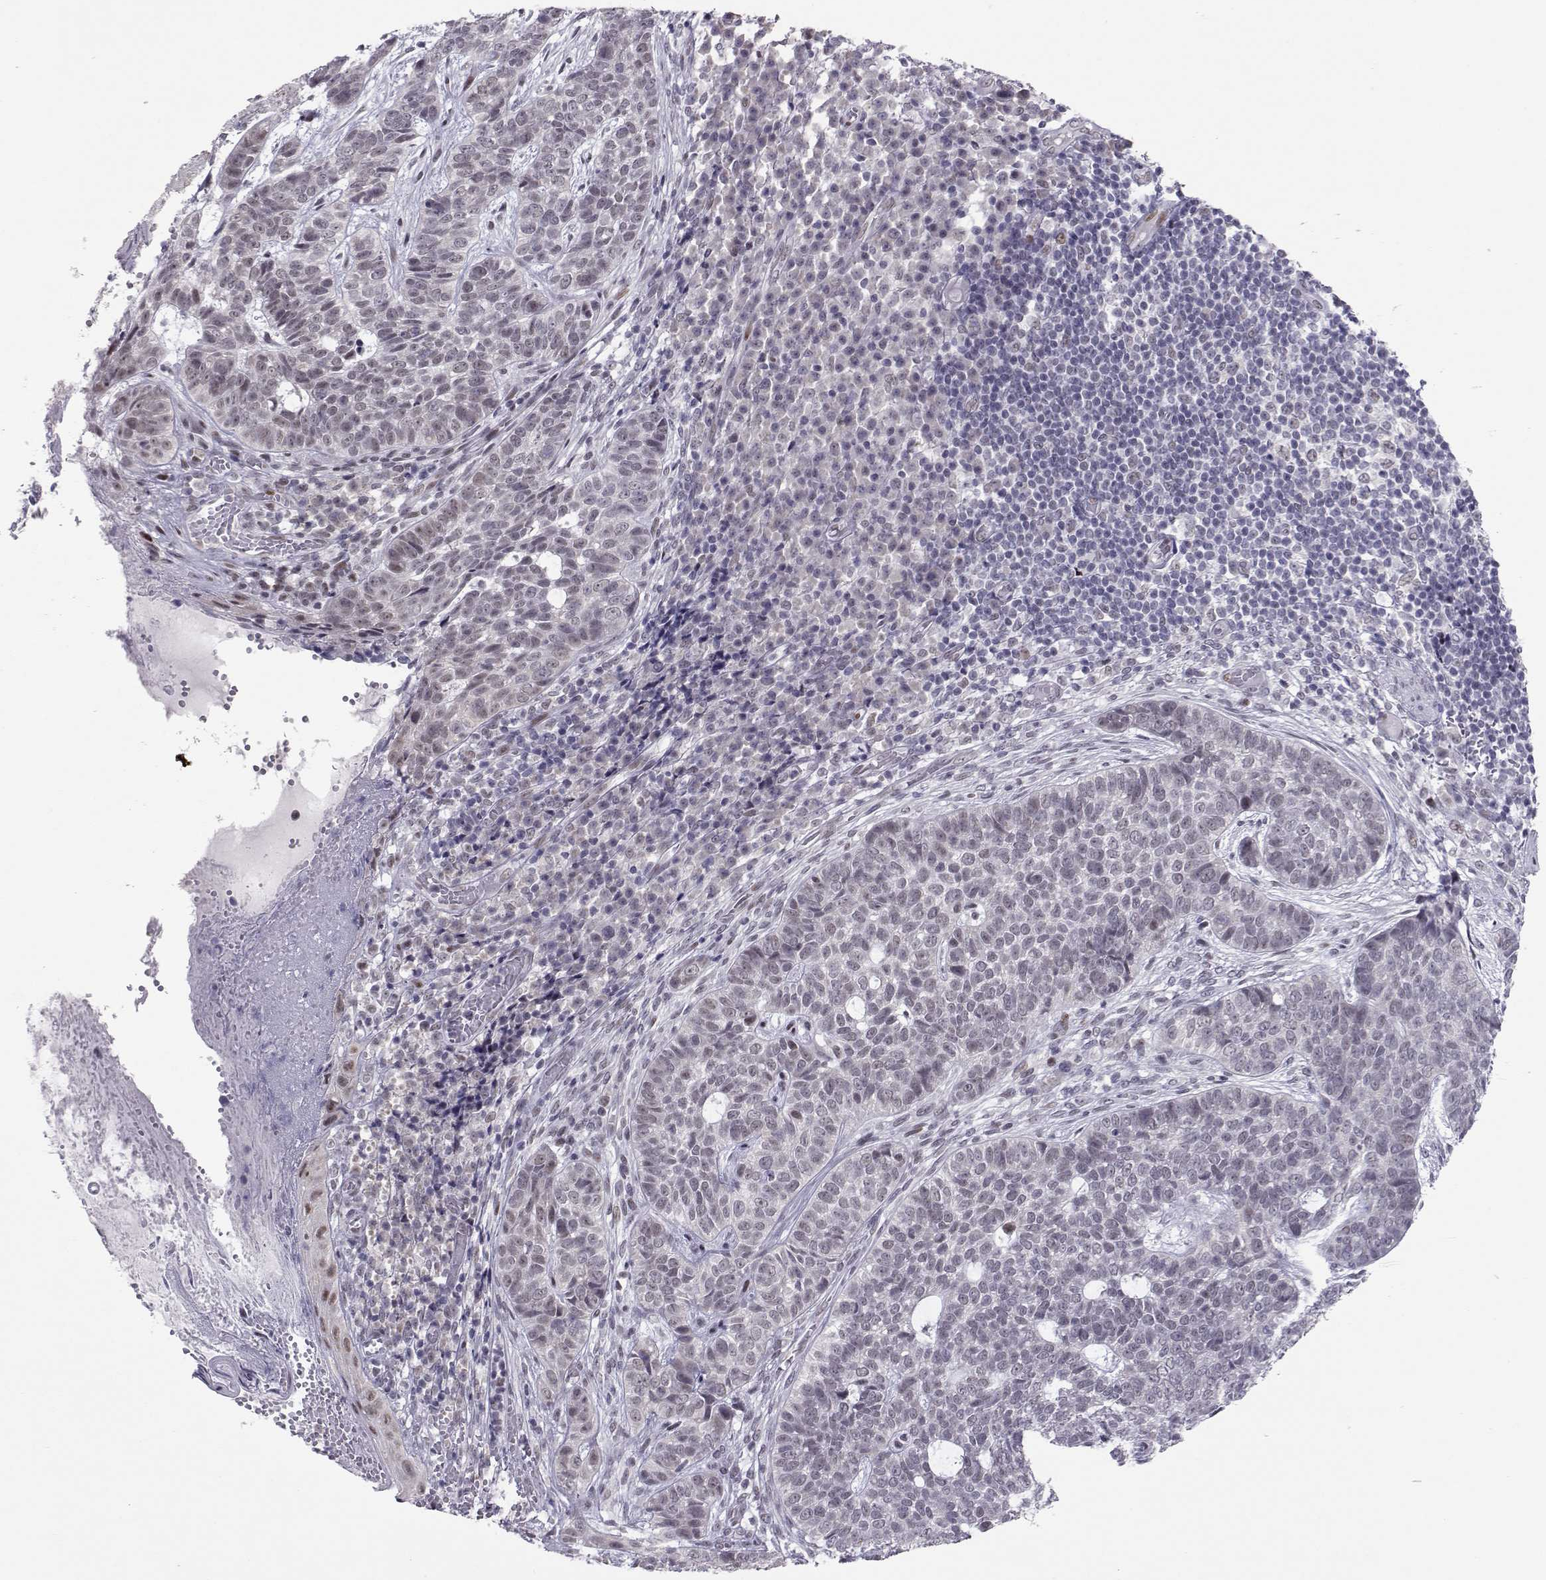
{"staining": {"intensity": "negative", "quantity": "none", "location": "none"}, "tissue": "skin cancer", "cell_type": "Tumor cells", "image_type": "cancer", "snomed": [{"axis": "morphology", "description": "Basal cell carcinoma"}, {"axis": "topography", "description": "Skin"}], "caption": "Skin cancer was stained to show a protein in brown. There is no significant positivity in tumor cells.", "gene": "SIX6", "patient": {"sex": "female", "age": 69}}